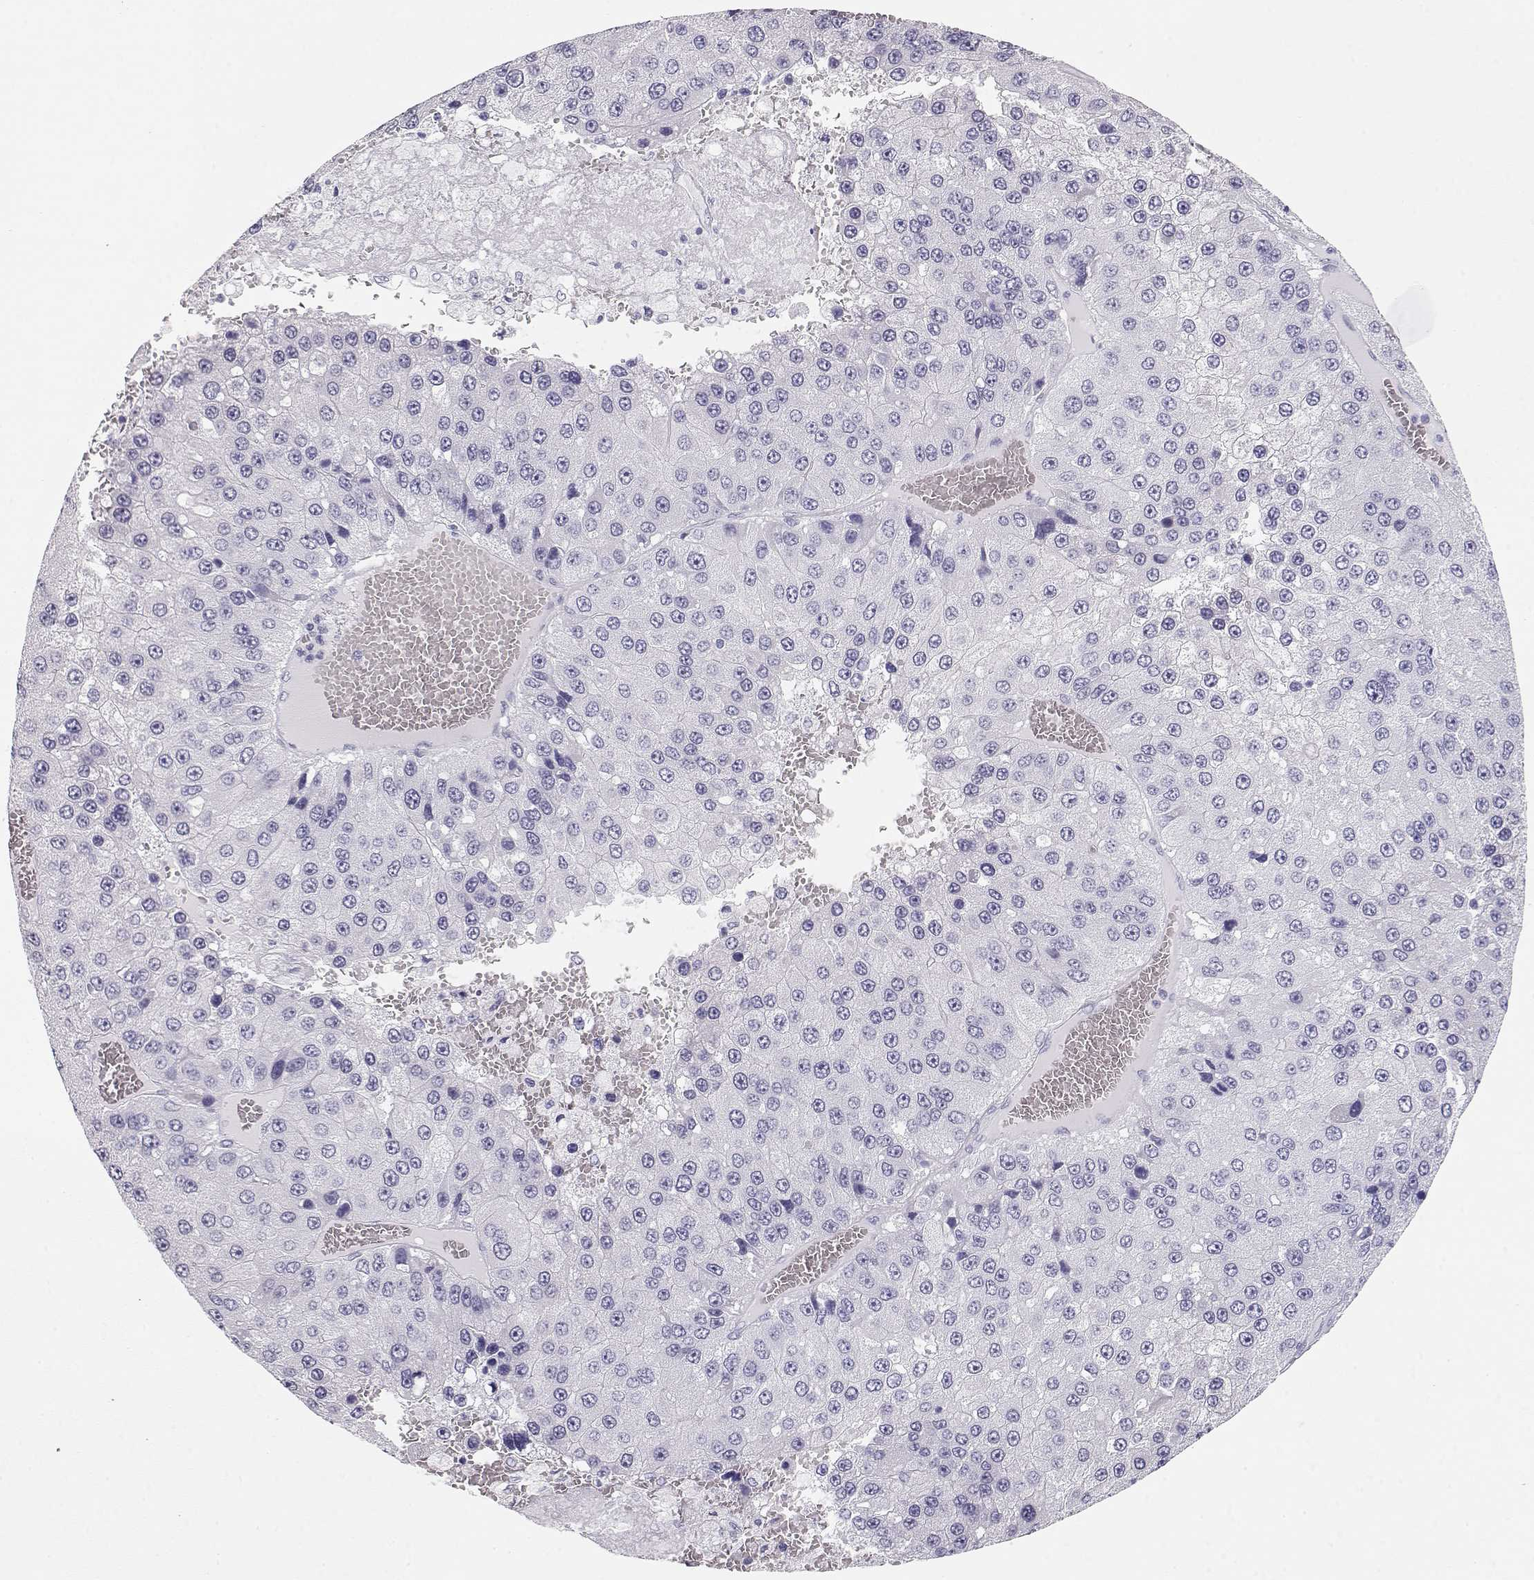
{"staining": {"intensity": "negative", "quantity": "none", "location": "none"}, "tissue": "liver cancer", "cell_type": "Tumor cells", "image_type": "cancer", "snomed": [{"axis": "morphology", "description": "Carcinoma, Hepatocellular, NOS"}, {"axis": "topography", "description": "Liver"}], "caption": "The photomicrograph displays no significant expression in tumor cells of liver hepatocellular carcinoma.", "gene": "MAGEC1", "patient": {"sex": "female", "age": 73}}